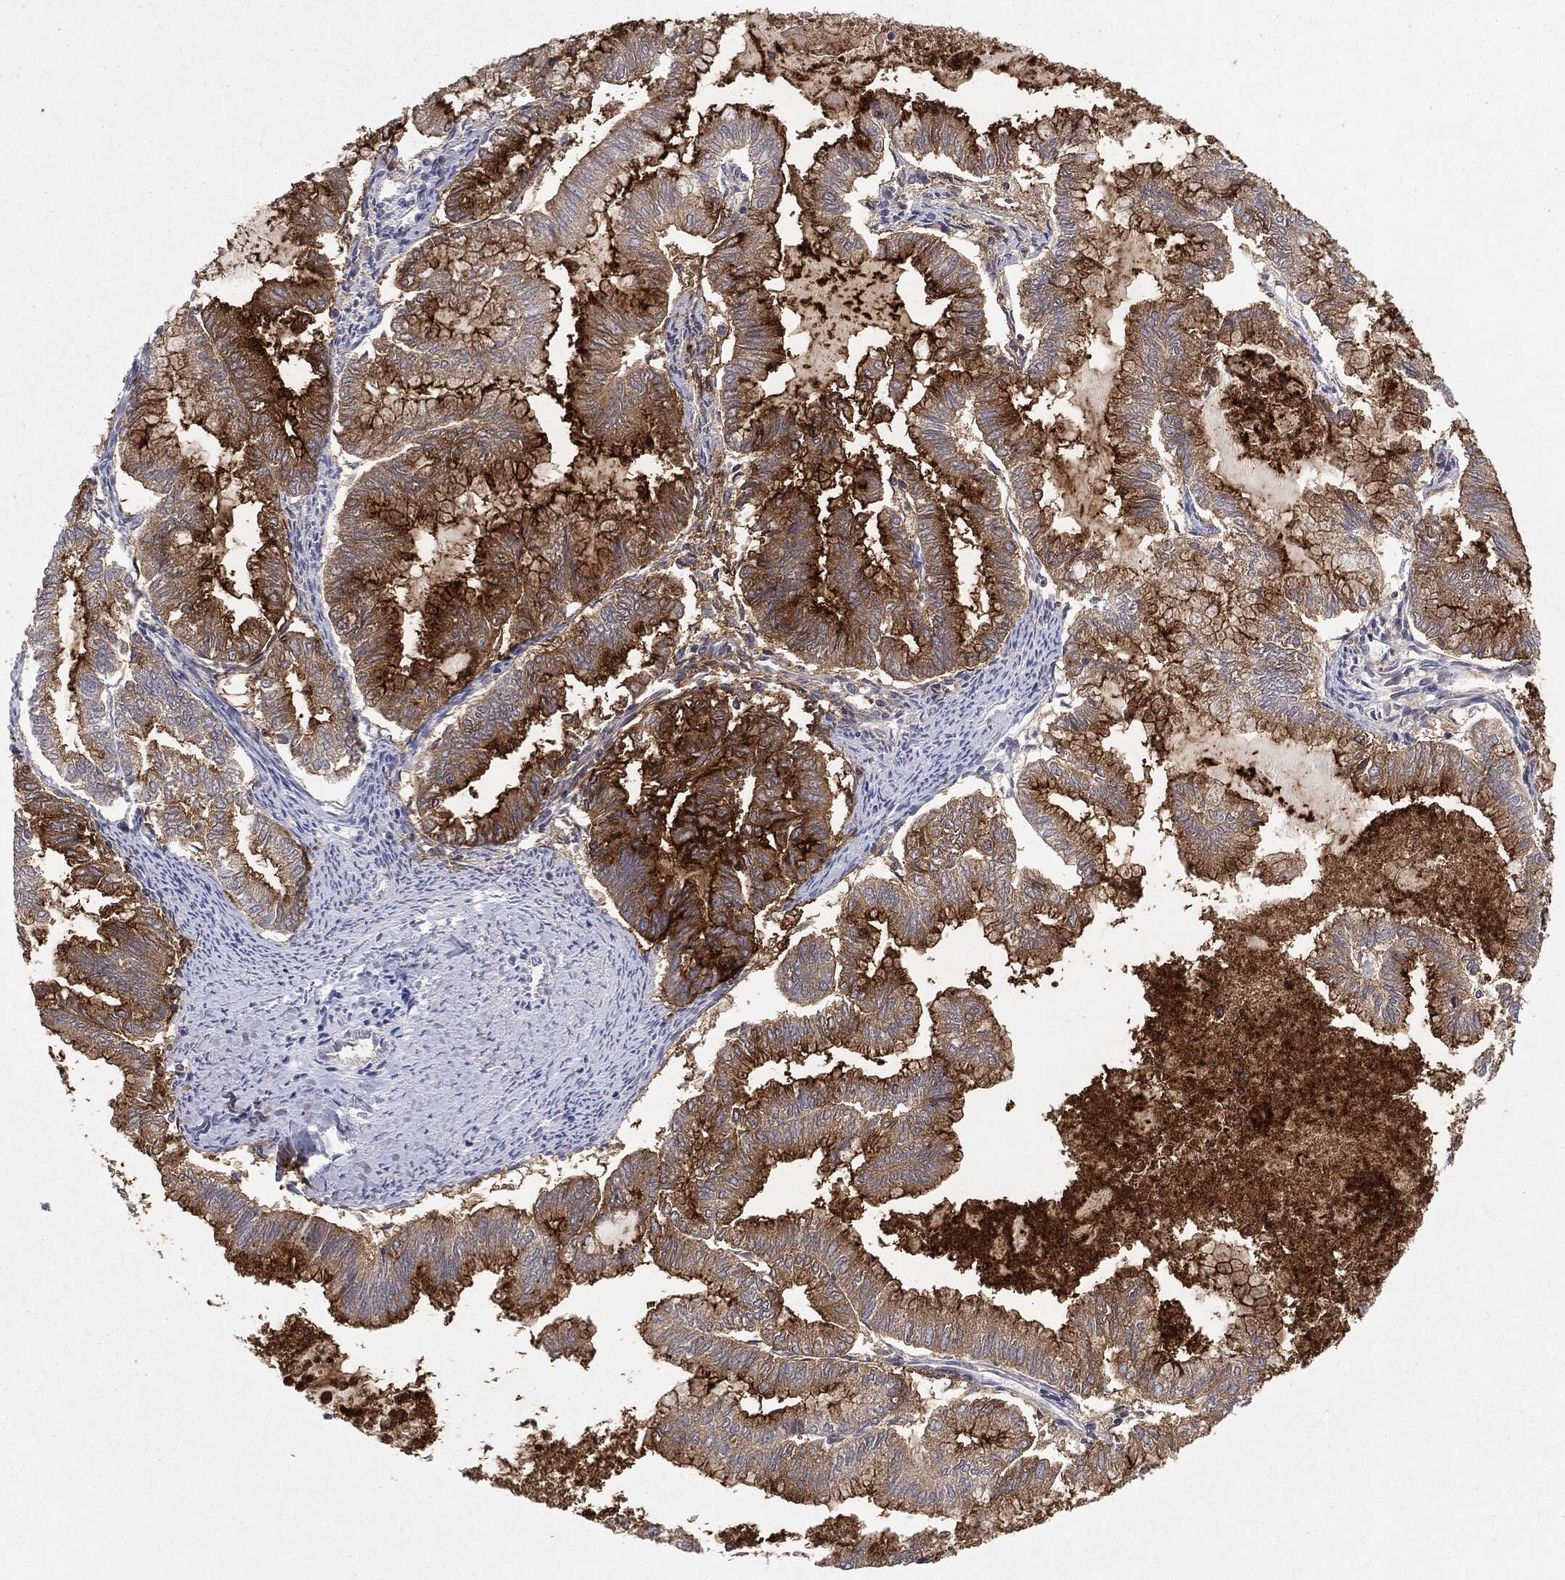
{"staining": {"intensity": "strong", "quantity": ">75%", "location": "cytoplasmic/membranous"}, "tissue": "endometrial cancer", "cell_type": "Tumor cells", "image_type": "cancer", "snomed": [{"axis": "morphology", "description": "Adenocarcinoma, NOS"}, {"axis": "topography", "description": "Endometrium"}], "caption": "This photomicrograph reveals immunohistochemistry (IHC) staining of human endometrial adenocarcinoma, with high strong cytoplasmic/membranous positivity in approximately >75% of tumor cells.", "gene": "MUC1", "patient": {"sex": "female", "age": 79}}